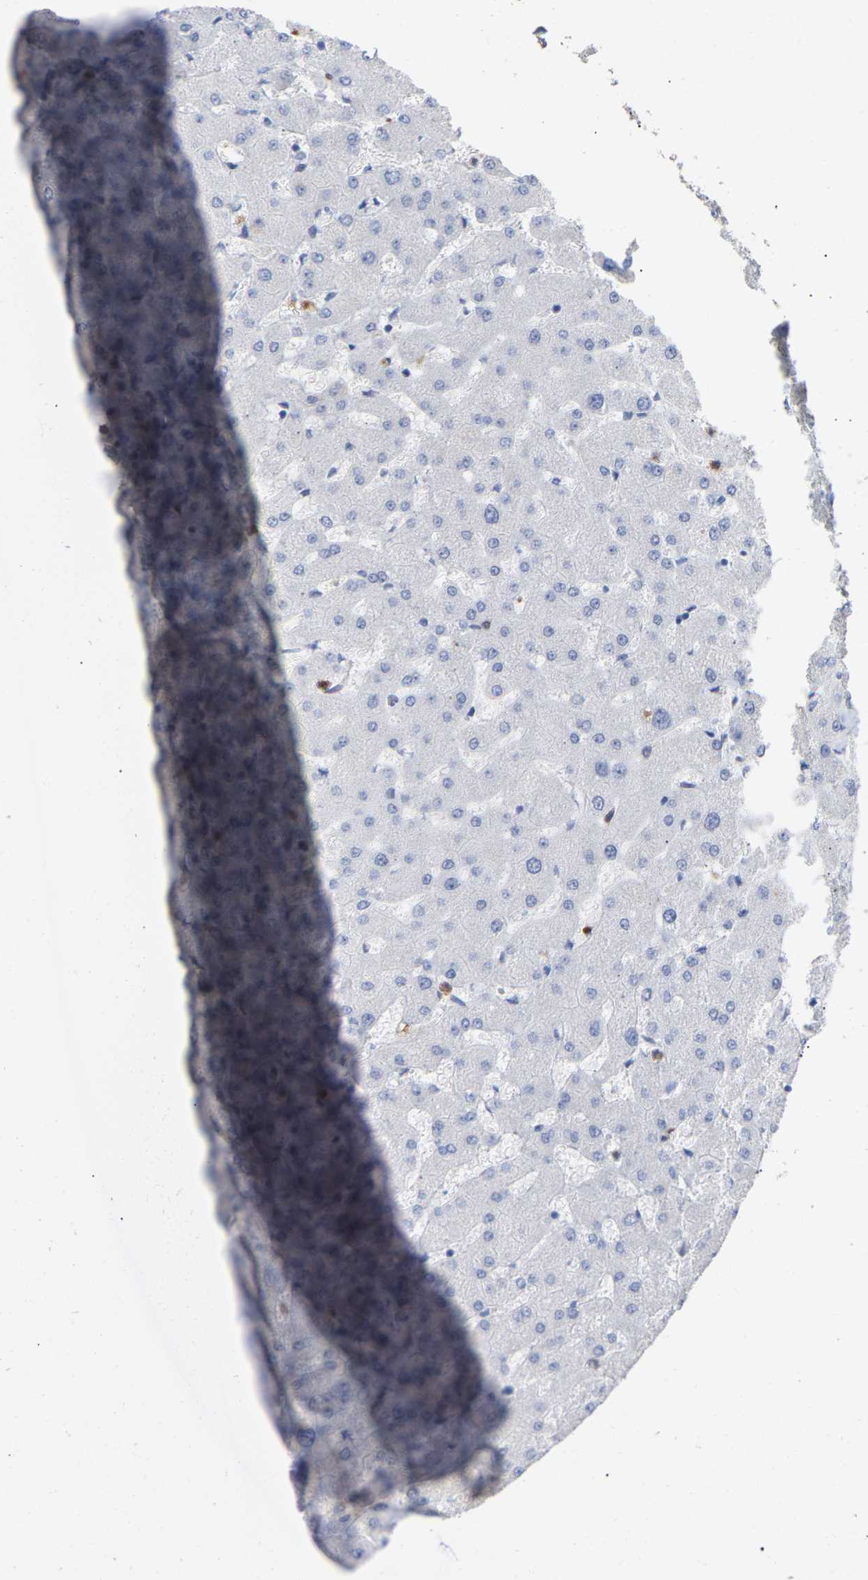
{"staining": {"intensity": "negative", "quantity": "none", "location": "none"}, "tissue": "liver", "cell_type": "Cholangiocytes", "image_type": "normal", "snomed": [{"axis": "morphology", "description": "Normal tissue, NOS"}, {"axis": "topography", "description": "Liver"}], "caption": "Cholangiocytes are negative for brown protein staining in normal liver. (Brightfield microscopy of DAB immunohistochemistry (IHC) at high magnification).", "gene": "AMPH", "patient": {"sex": "female", "age": 63}}